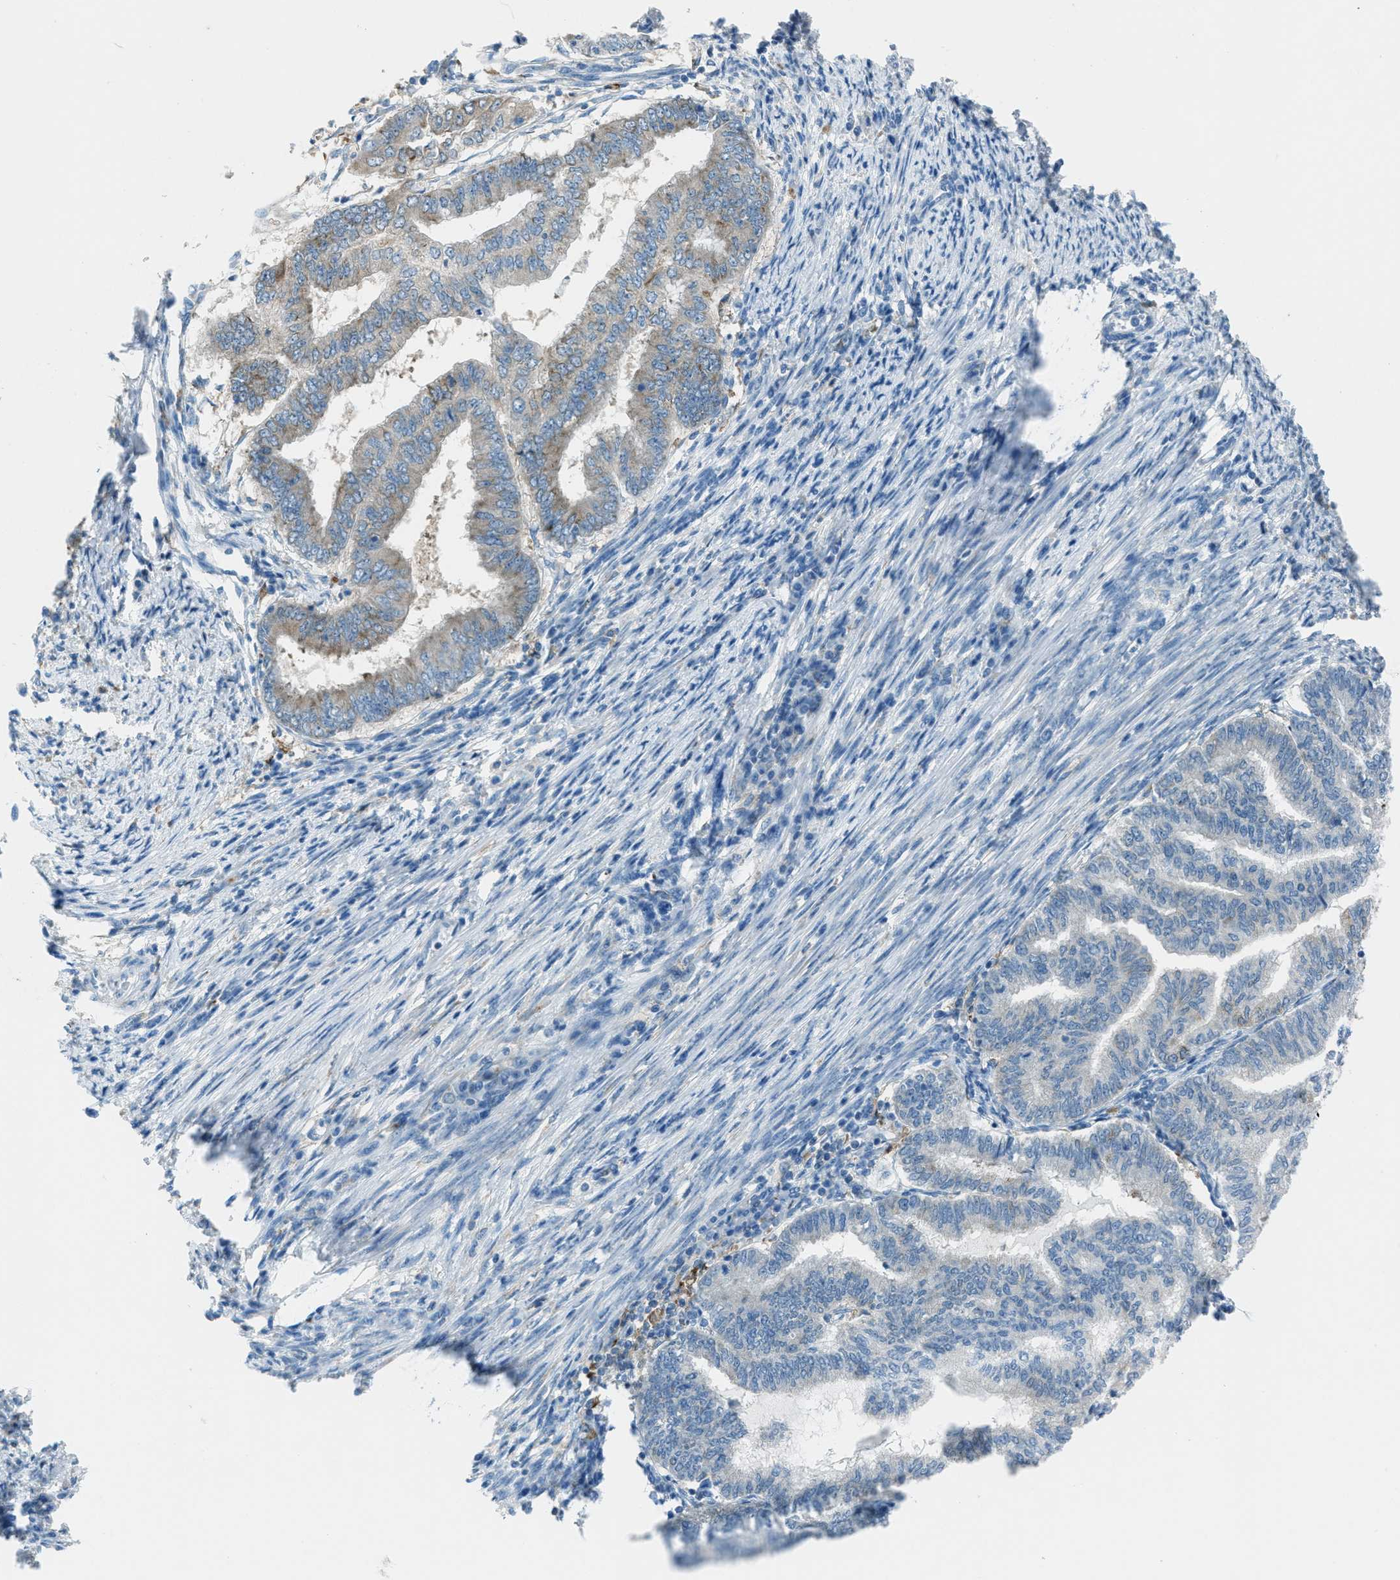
{"staining": {"intensity": "moderate", "quantity": "<25%", "location": "cytoplasmic/membranous"}, "tissue": "endometrial cancer", "cell_type": "Tumor cells", "image_type": "cancer", "snomed": [{"axis": "morphology", "description": "Polyp, NOS"}, {"axis": "morphology", "description": "Adenocarcinoma, NOS"}, {"axis": "morphology", "description": "Adenoma, NOS"}, {"axis": "topography", "description": "Endometrium"}], "caption": "Protein expression analysis of polyp (endometrial) reveals moderate cytoplasmic/membranous staining in about <25% of tumor cells.", "gene": "MATCAP2", "patient": {"sex": "female", "age": 79}}